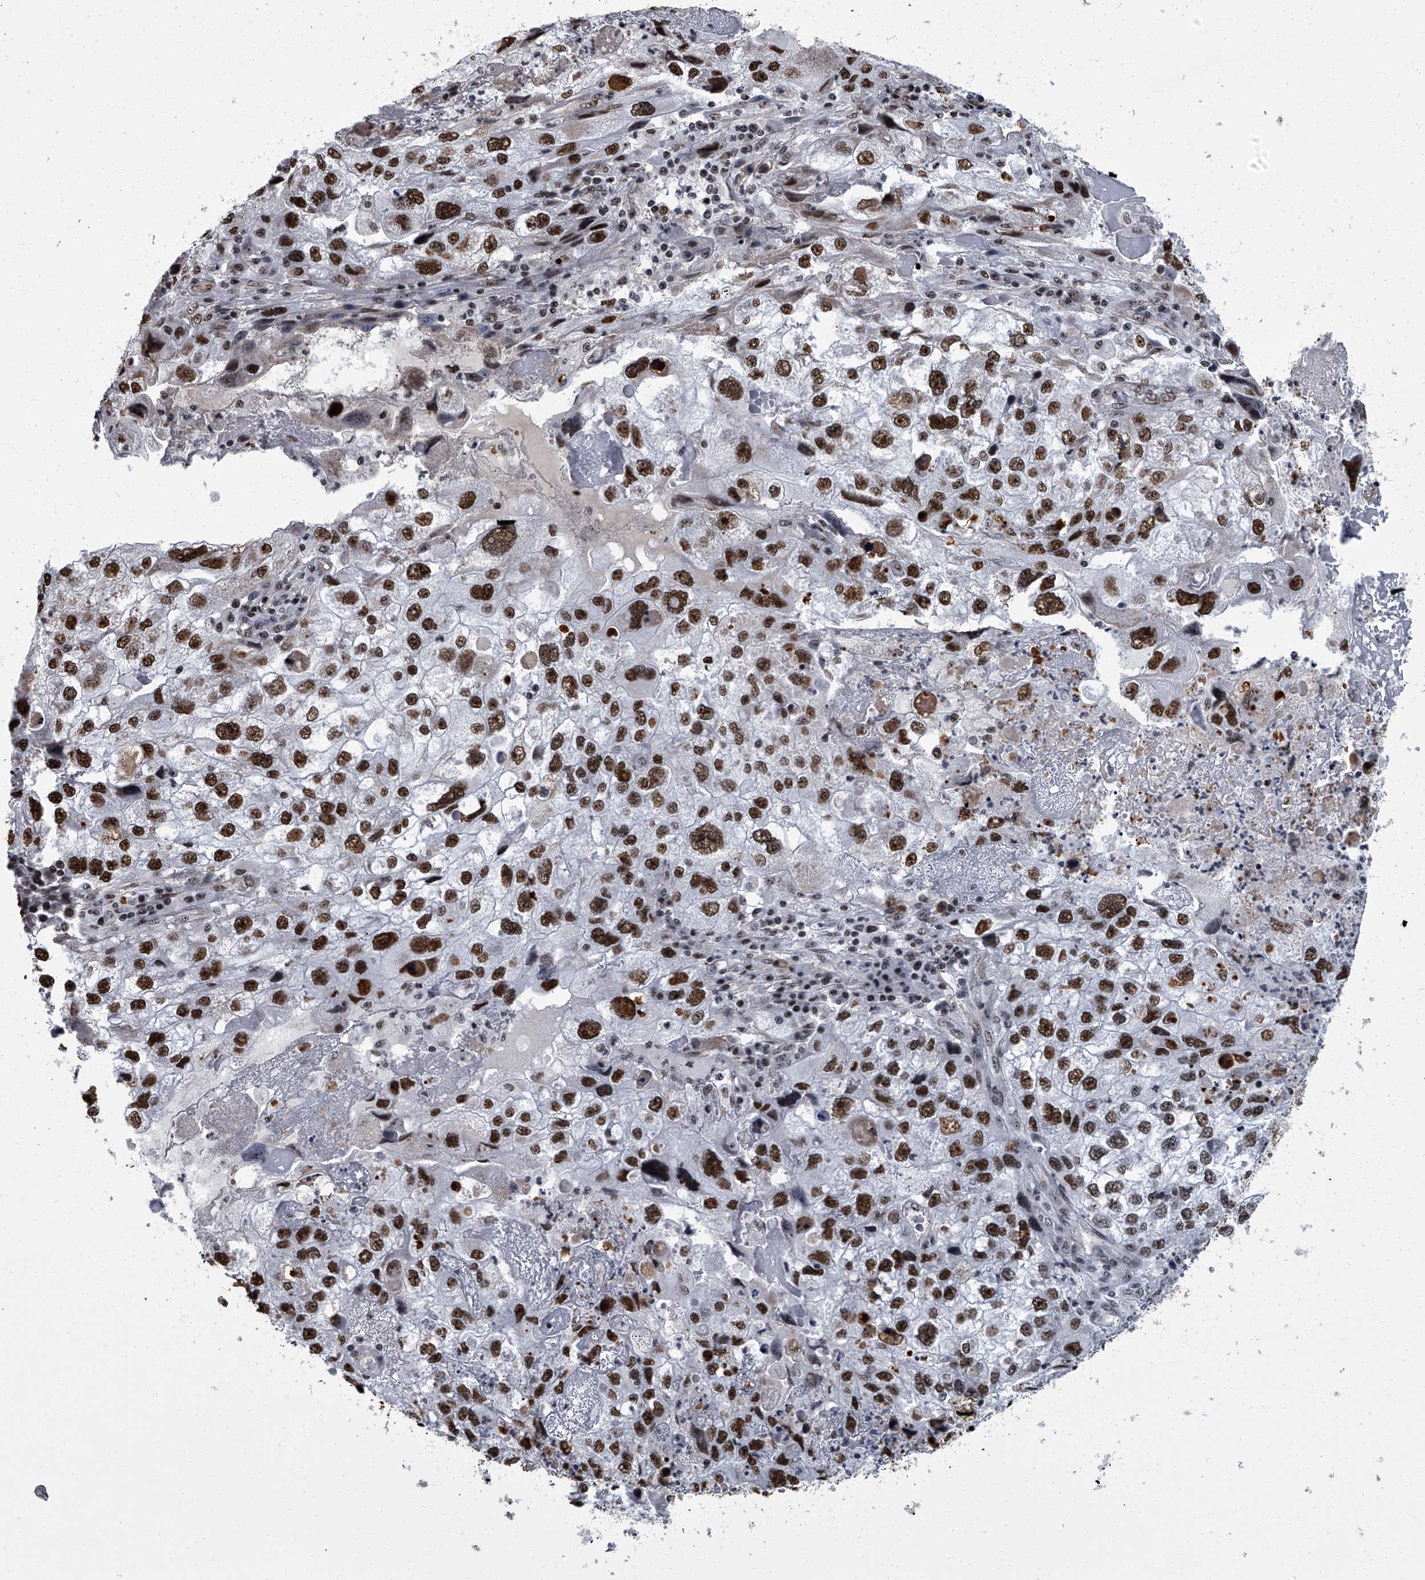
{"staining": {"intensity": "strong", "quantity": ">75%", "location": "nuclear"}, "tissue": "endometrial cancer", "cell_type": "Tumor cells", "image_type": "cancer", "snomed": [{"axis": "morphology", "description": "Adenocarcinoma, NOS"}, {"axis": "topography", "description": "Endometrium"}], "caption": "There is high levels of strong nuclear staining in tumor cells of endometrial cancer (adenocarcinoma), as demonstrated by immunohistochemical staining (brown color).", "gene": "ZNF518B", "patient": {"sex": "female", "age": 49}}